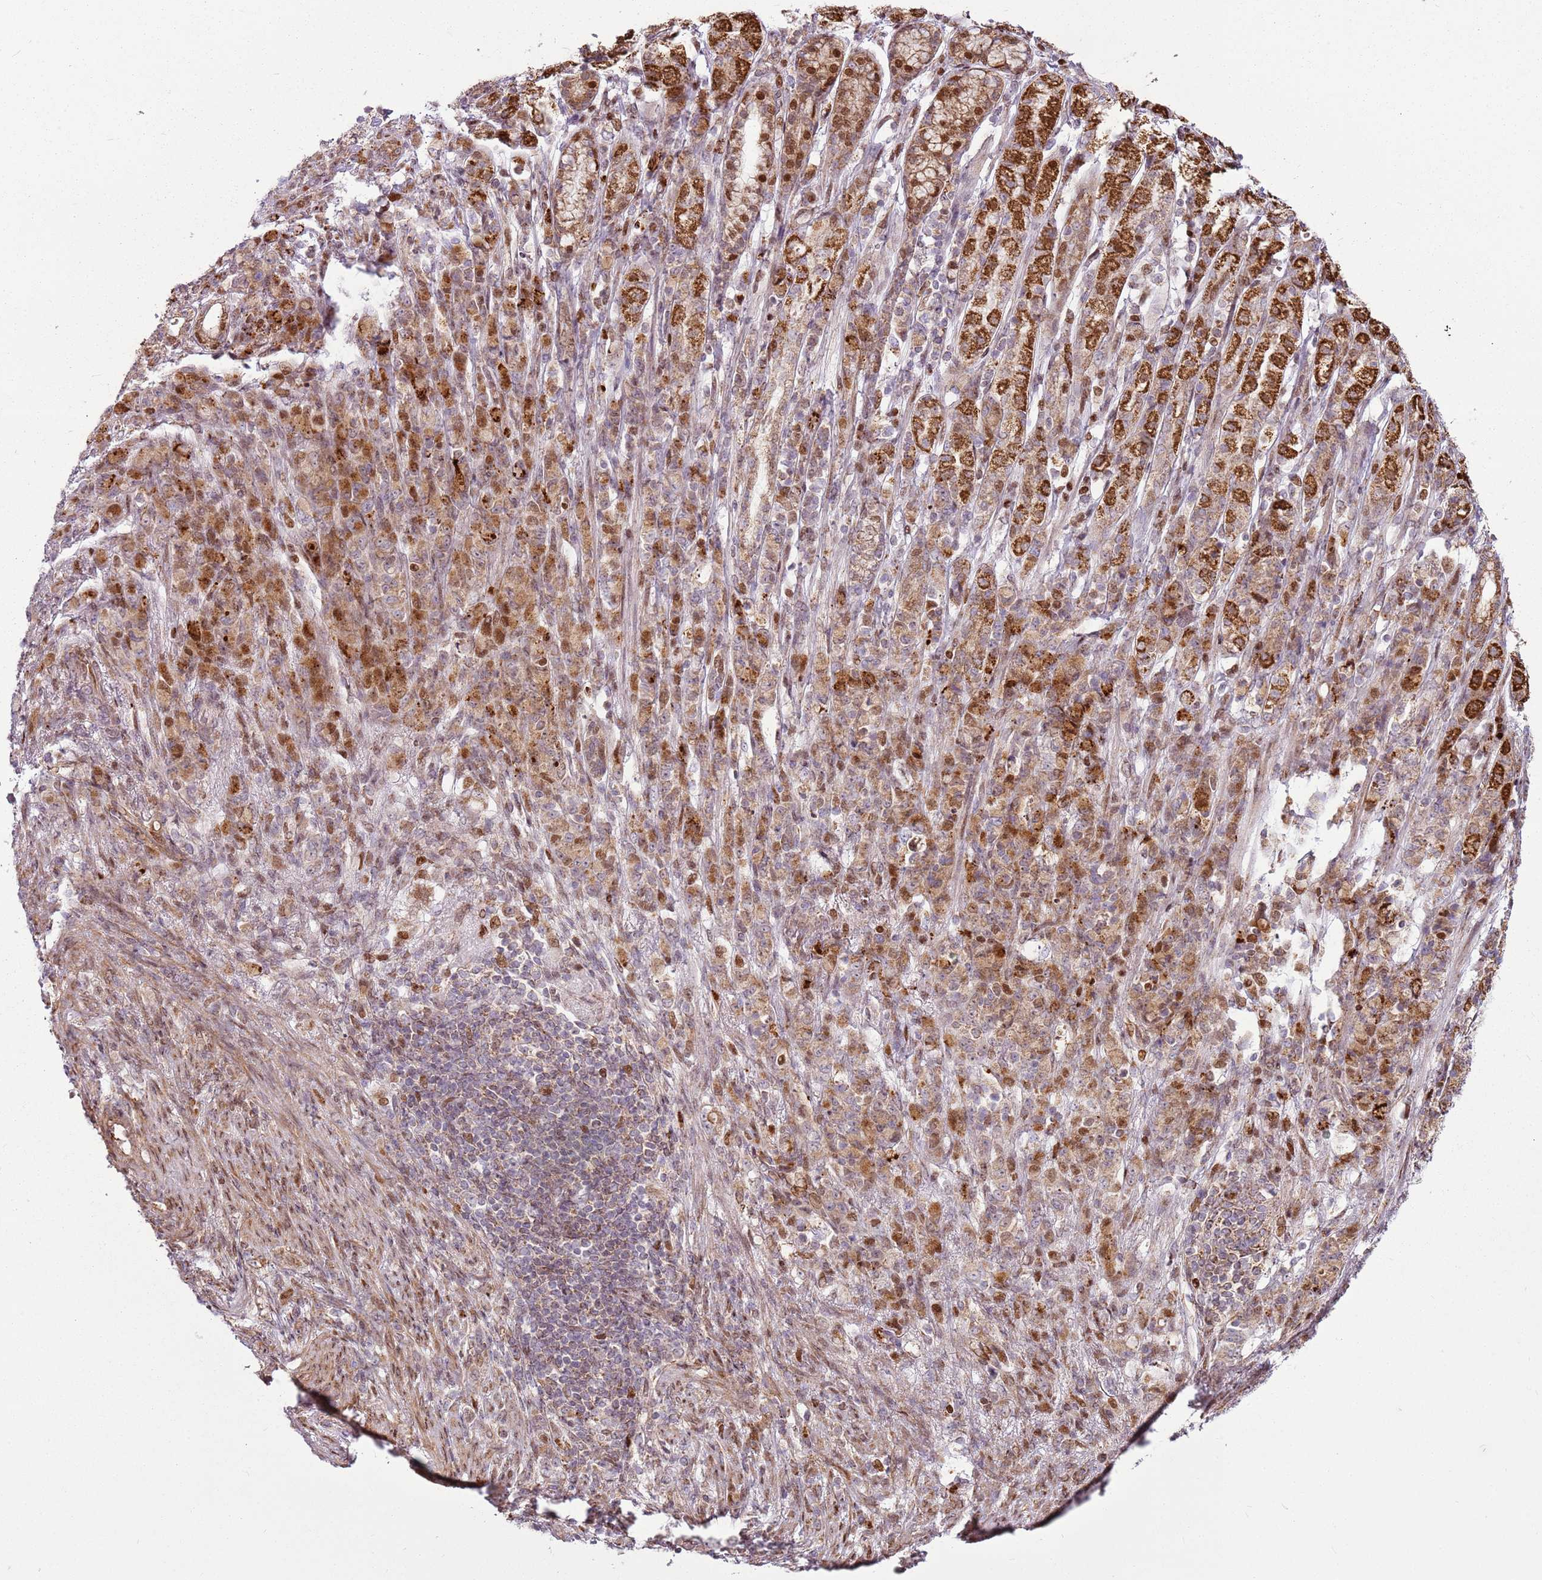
{"staining": {"intensity": "moderate", "quantity": ">75%", "location": "cytoplasmic/membranous,nuclear"}, "tissue": "stomach cancer", "cell_type": "Tumor cells", "image_type": "cancer", "snomed": [{"axis": "morphology", "description": "Adenocarcinoma, NOS"}, {"axis": "topography", "description": "Stomach"}], "caption": "Protein analysis of stomach cancer tissue reveals moderate cytoplasmic/membranous and nuclear expression in approximately >75% of tumor cells.", "gene": "PCTP", "patient": {"sex": "female", "age": 79}}